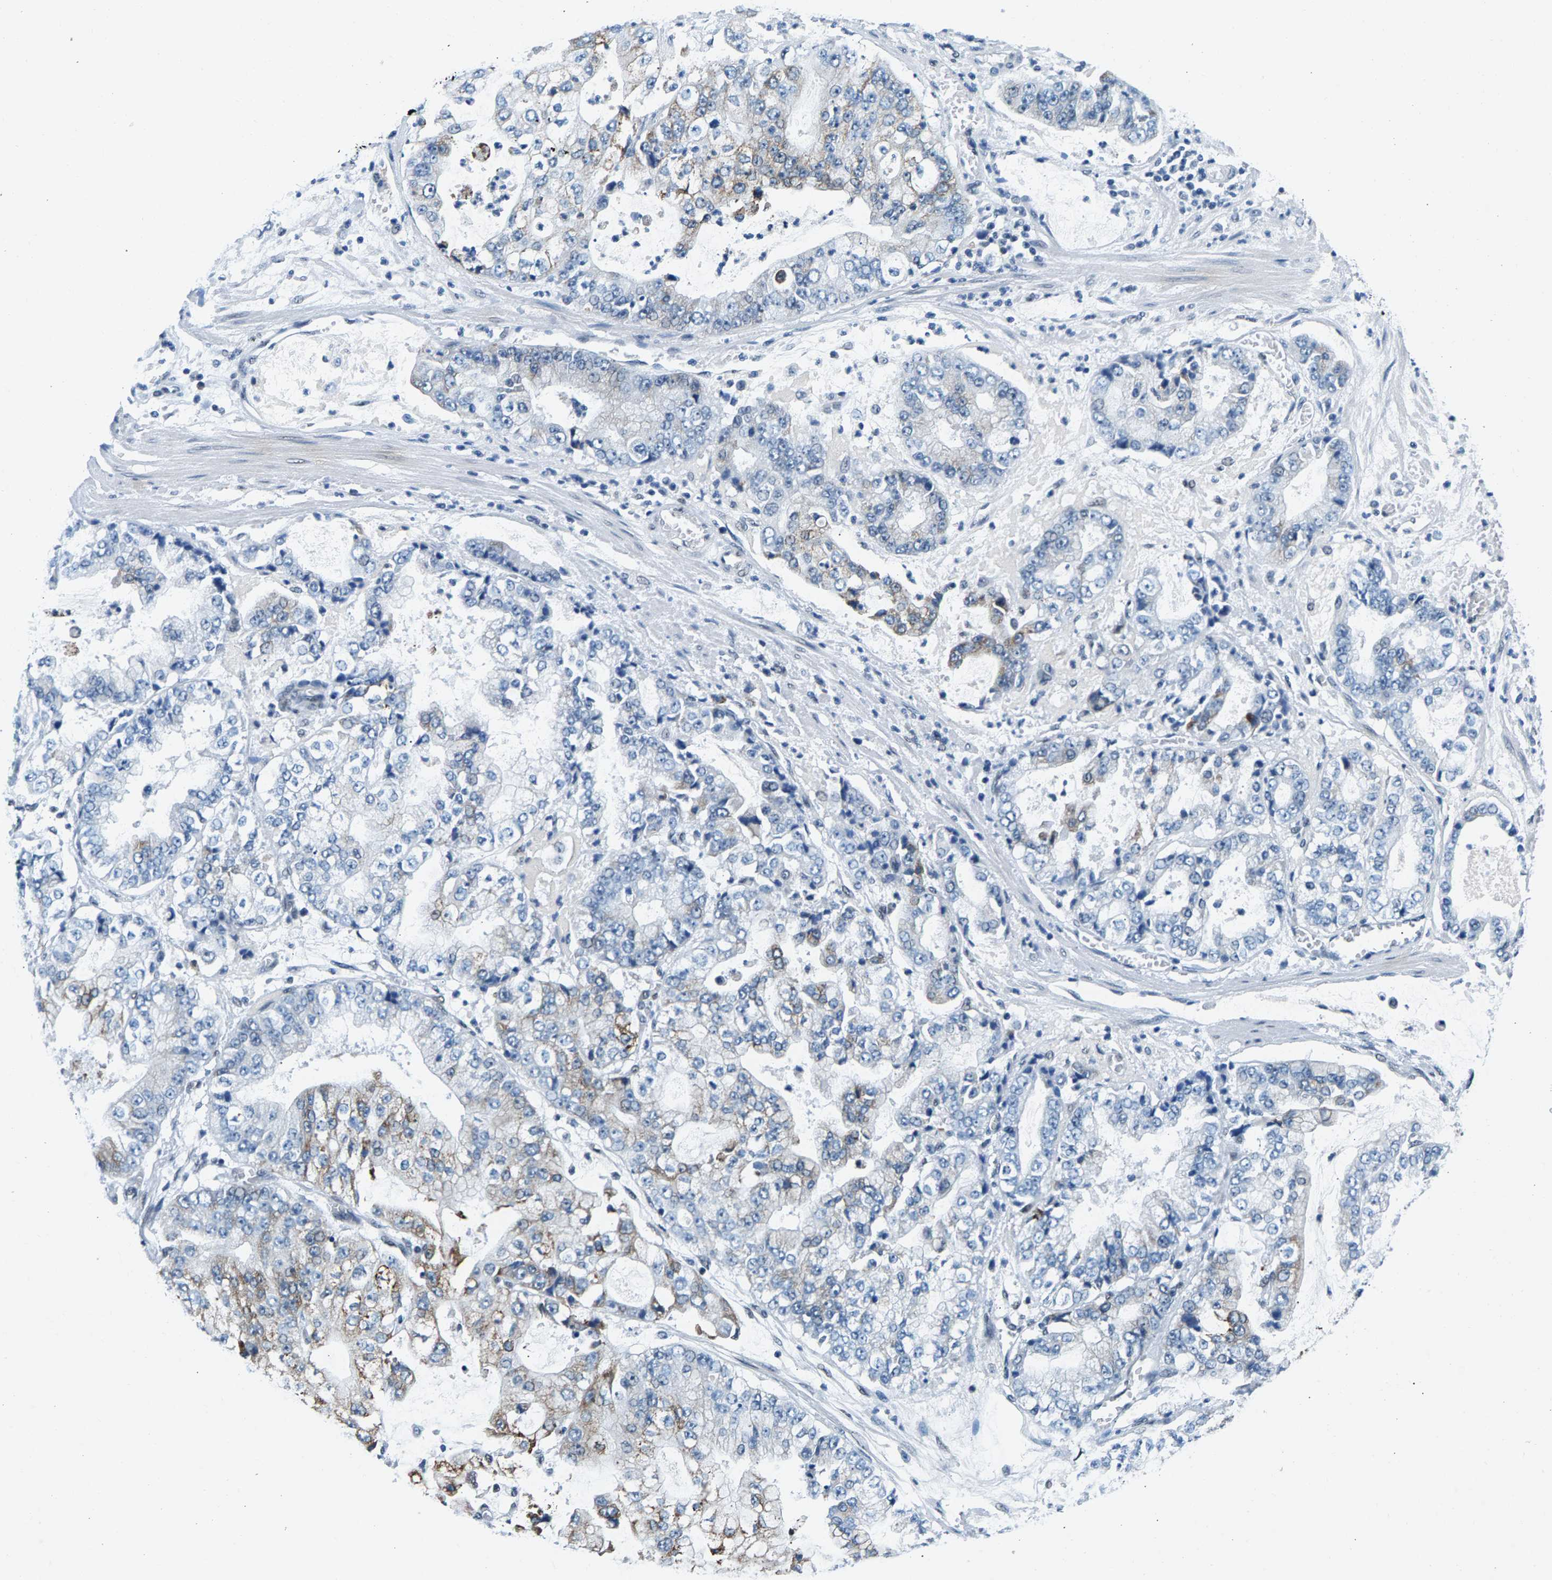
{"staining": {"intensity": "weak", "quantity": "25%-75%", "location": "cytoplasmic/membranous"}, "tissue": "stomach cancer", "cell_type": "Tumor cells", "image_type": "cancer", "snomed": [{"axis": "morphology", "description": "Adenocarcinoma, NOS"}, {"axis": "topography", "description": "Stomach"}], "caption": "The photomicrograph displays staining of stomach cancer, revealing weak cytoplasmic/membranous protein positivity (brown color) within tumor cells.", "gene": "ATF2", "patient": {"sex": "male", "age": 76}}